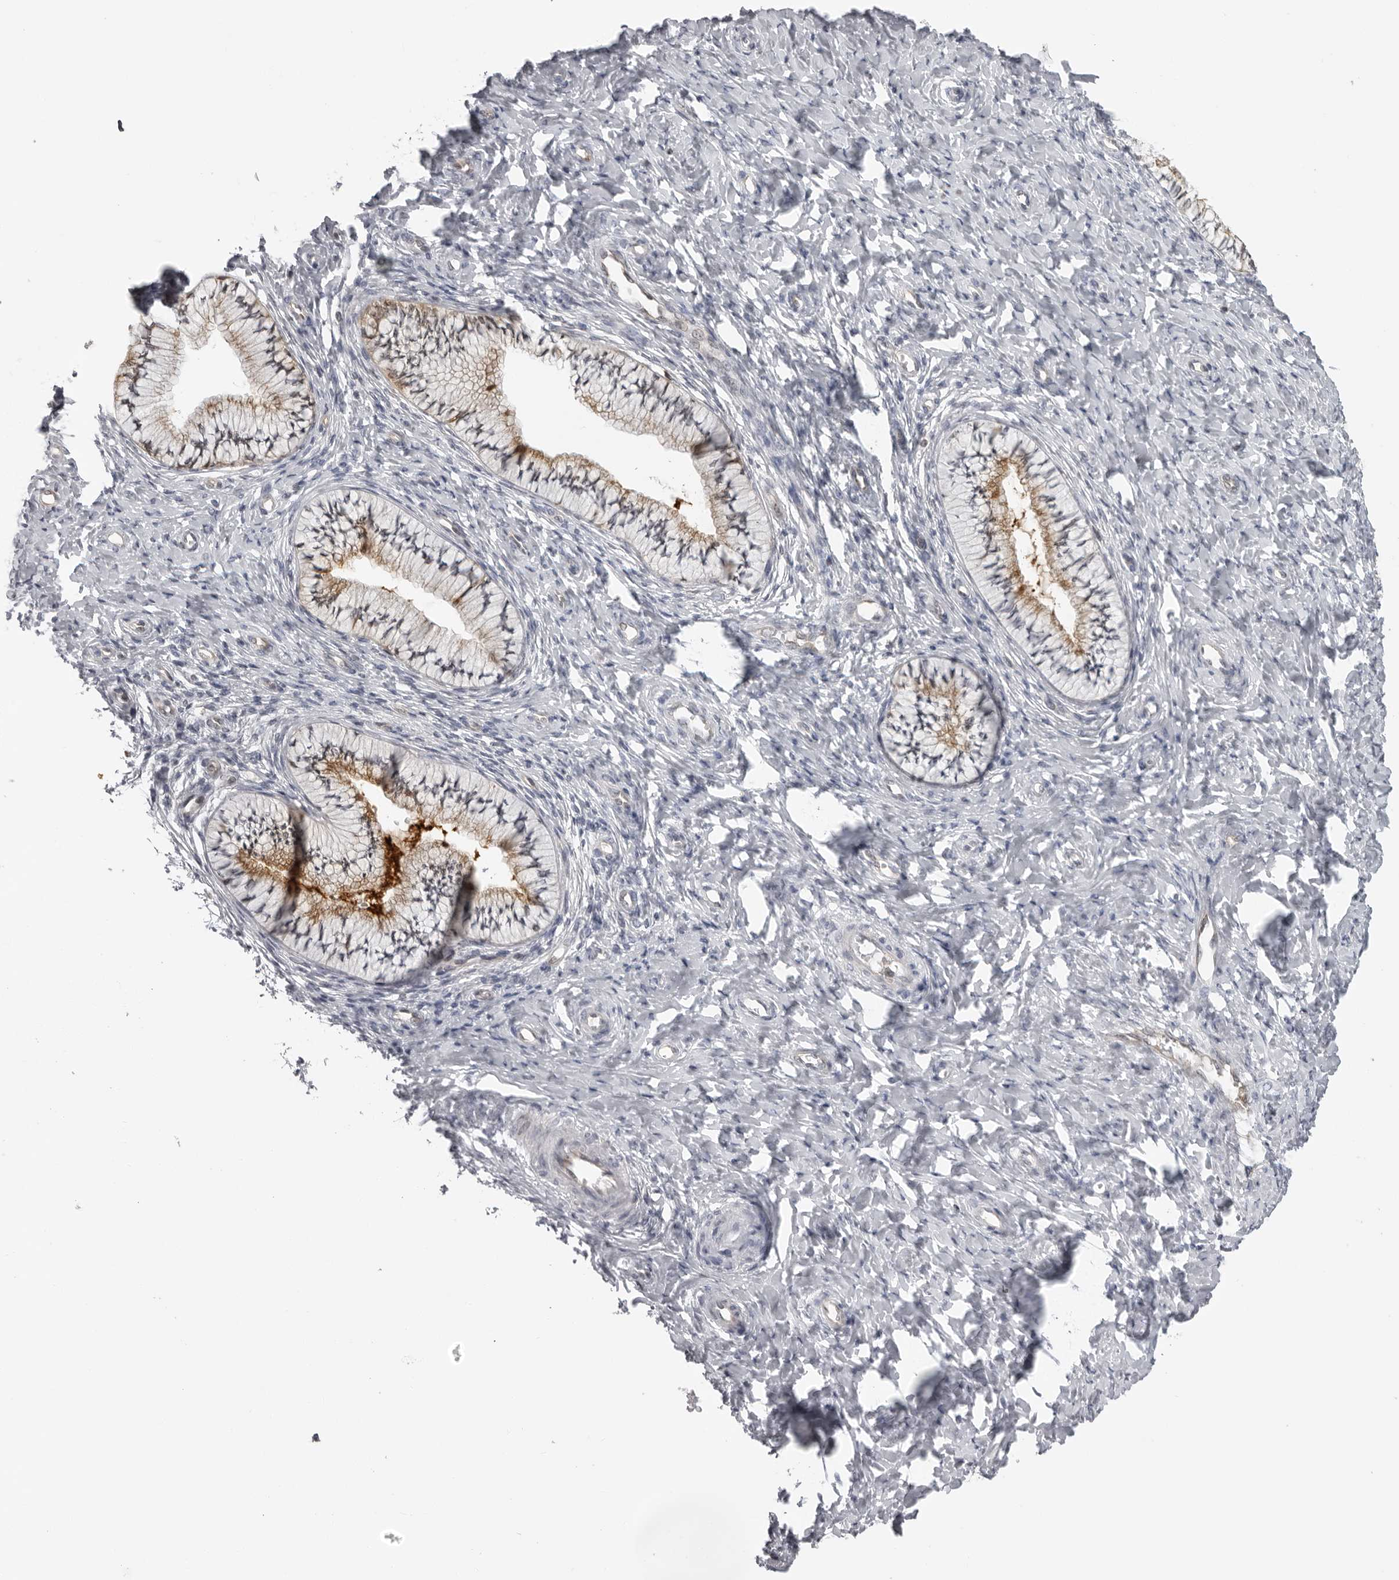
{"staining": {"intensity": "moderate", "quantity": "<25%", "location": "cytoplasmic/membranous"}, "tissue": "cervix", "cell_type": "Glandular cells", "image_type": "normal", "snomed": [{"axis": "morphology", "description": "Normal tissue, NOS"}, {"axis": "topography", "description": "Cervix"}], "caption": "Moderate cytoplasmic/membranous expression is present in about <25% of glandular cells in normal cervix.", "gene": "MRPS15", "patient": {"sex": "female", "age": 36}}